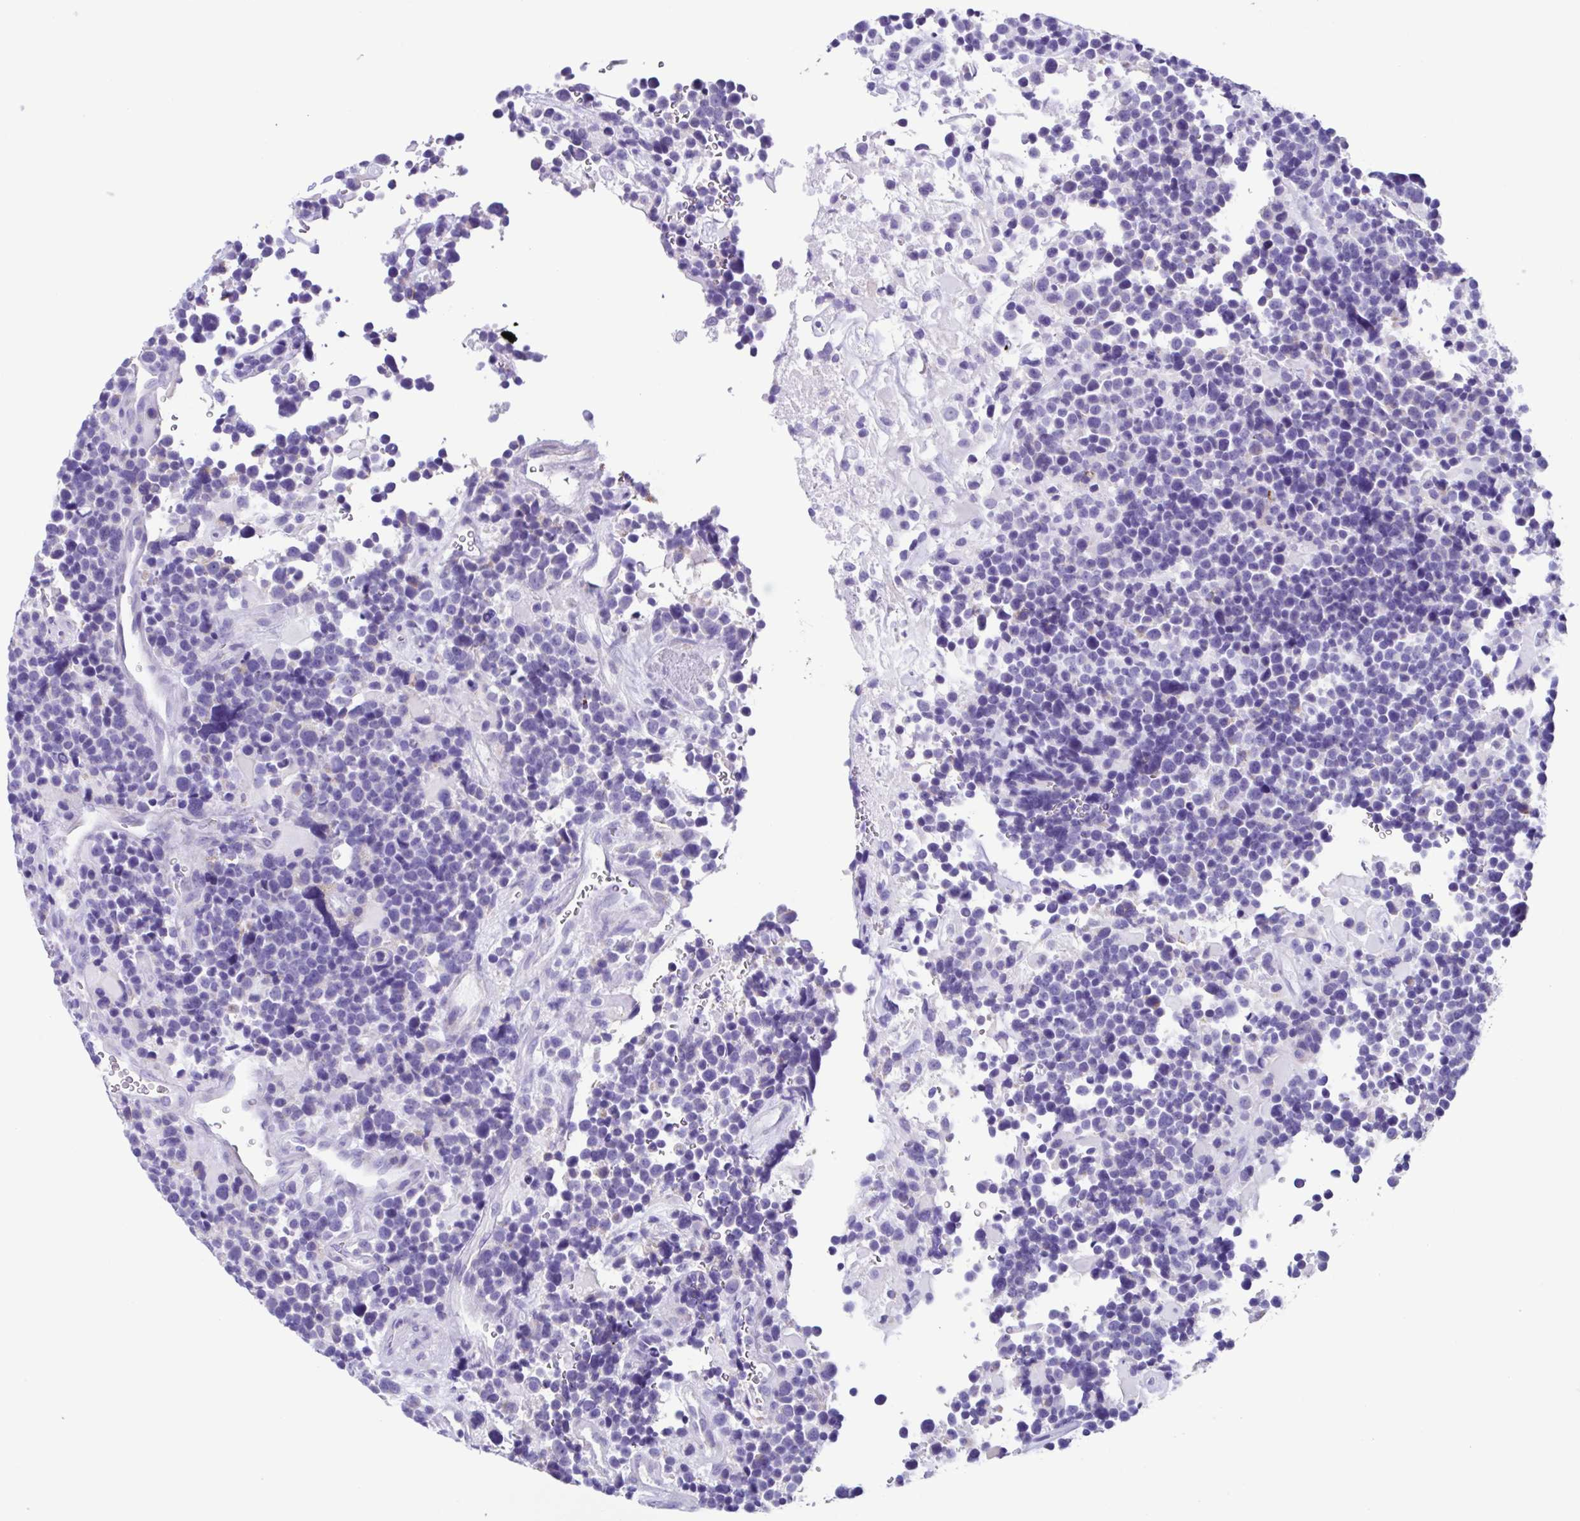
{"staining": {"intensity": "negative", "quantity": "none", "location": "none"}, "tissue": "glioma", "cell_type": "Tumor cells", "image_type": "cancer", "snomed": [{"axis": "morphology", "description": "Glioma, malignant, High grade"}, {"axis": "topography", "description": "Brain"}], "caption": "A photomicrograph of malignant glioma (high-grade) stained for a protein shows no brown staining in tumor cells. Nuclei are stained in blue.", "gene": "ACTRT3", "patient": {"sex": "male", "age": 33}}